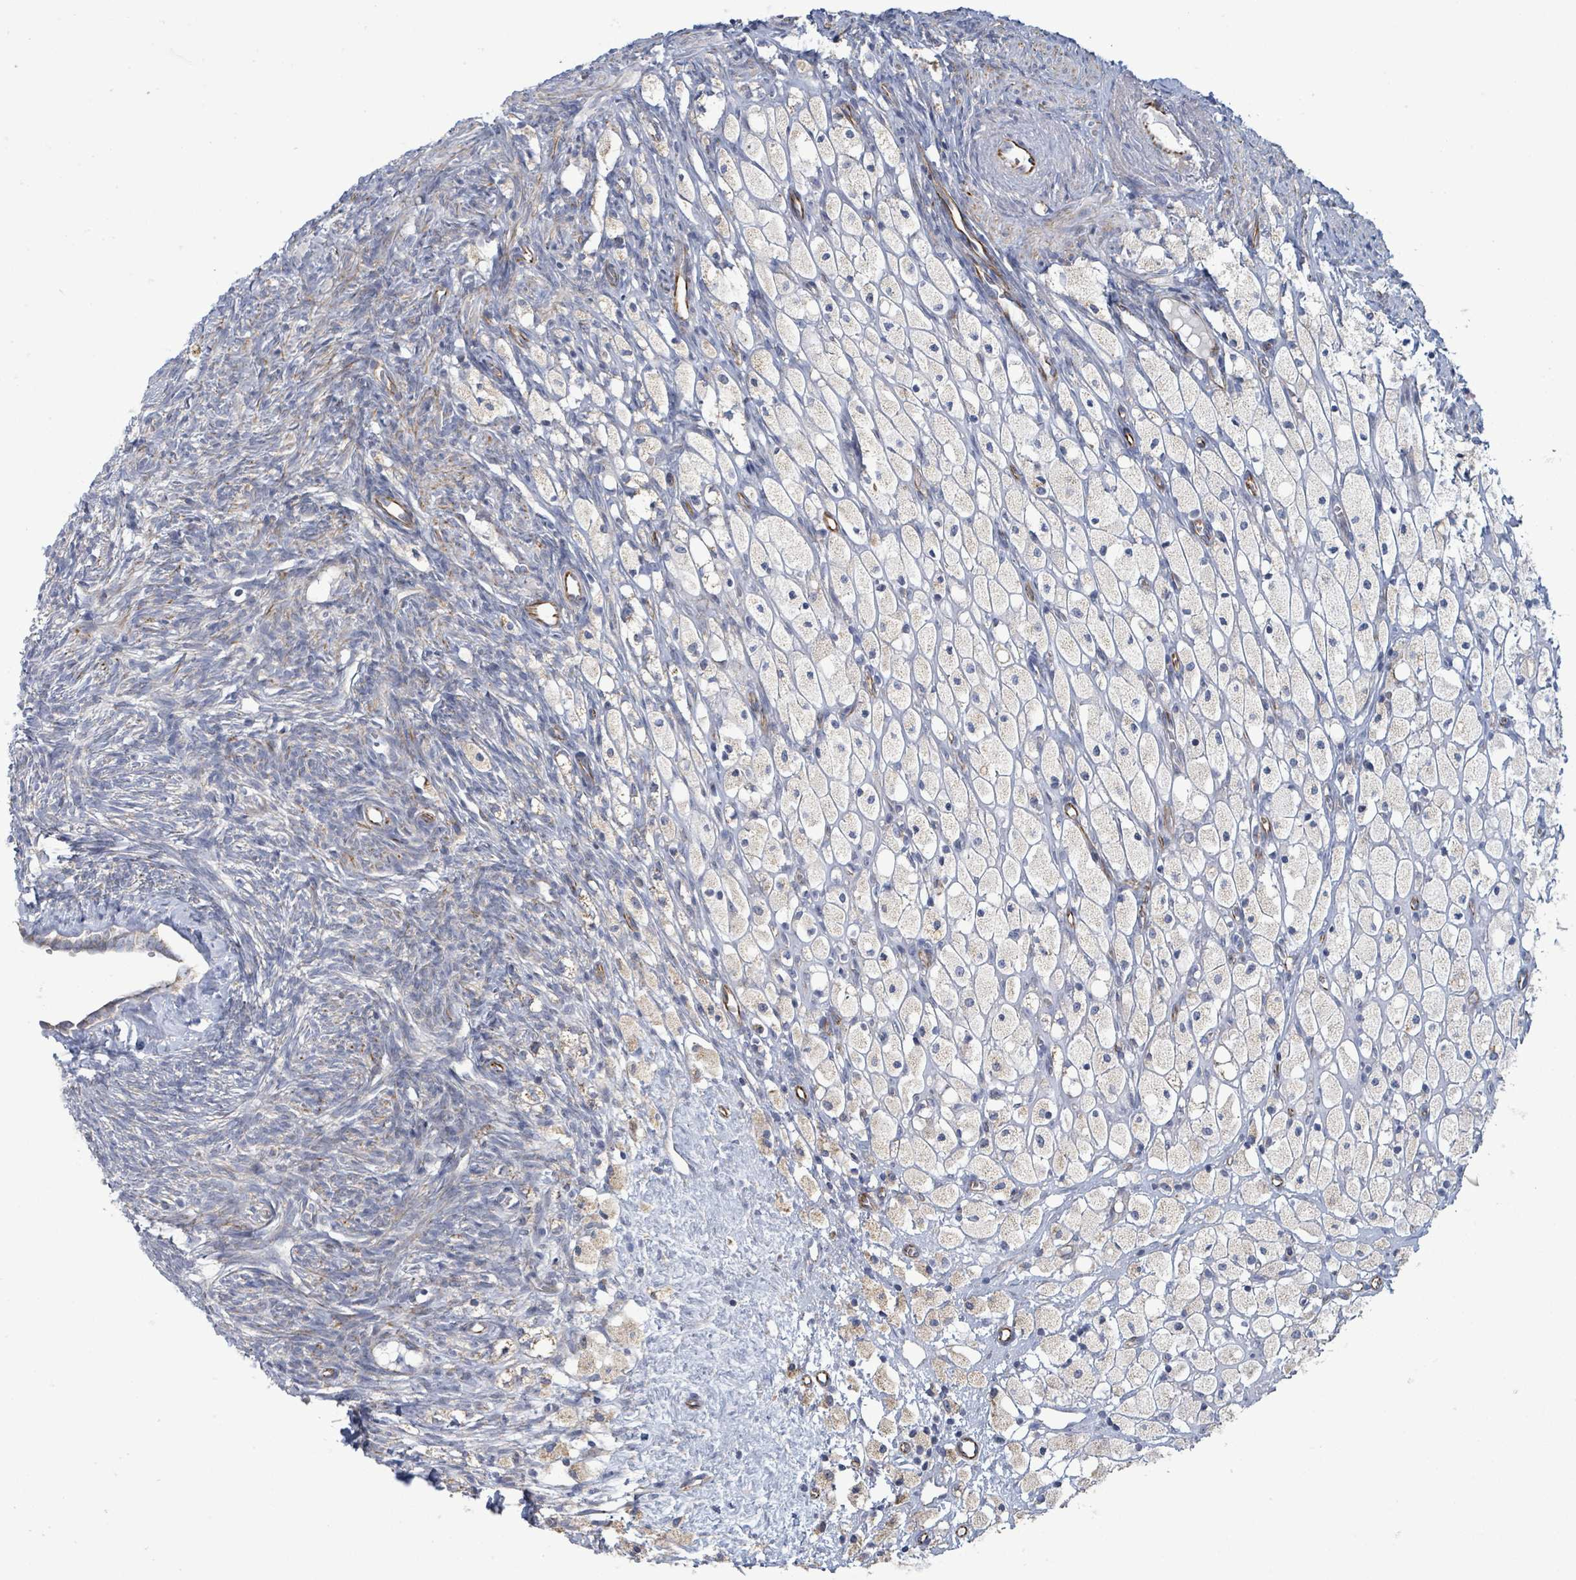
{"staining": {"intensity": "strong", "quantity": ">75%", "location": "cytoplasmic/membranous"}, "tissue": "ovary", "cell_type": "Follicle cells", "image_type": "normal", "snomed": [{"axis": "morphology", "description": "Normal tissue, NOS"}, {"axis": "topography", "description": "Ovary"}], "caption": "A brown stain highlights strong cytoplasmic/membranous expression of a protein in follicle cells of normal ovary. (brown staining indicates protein expression, while blue staining denotes nuclei).", "gene": "ALG12", "patient": {"sex": "female", "age": 51}}